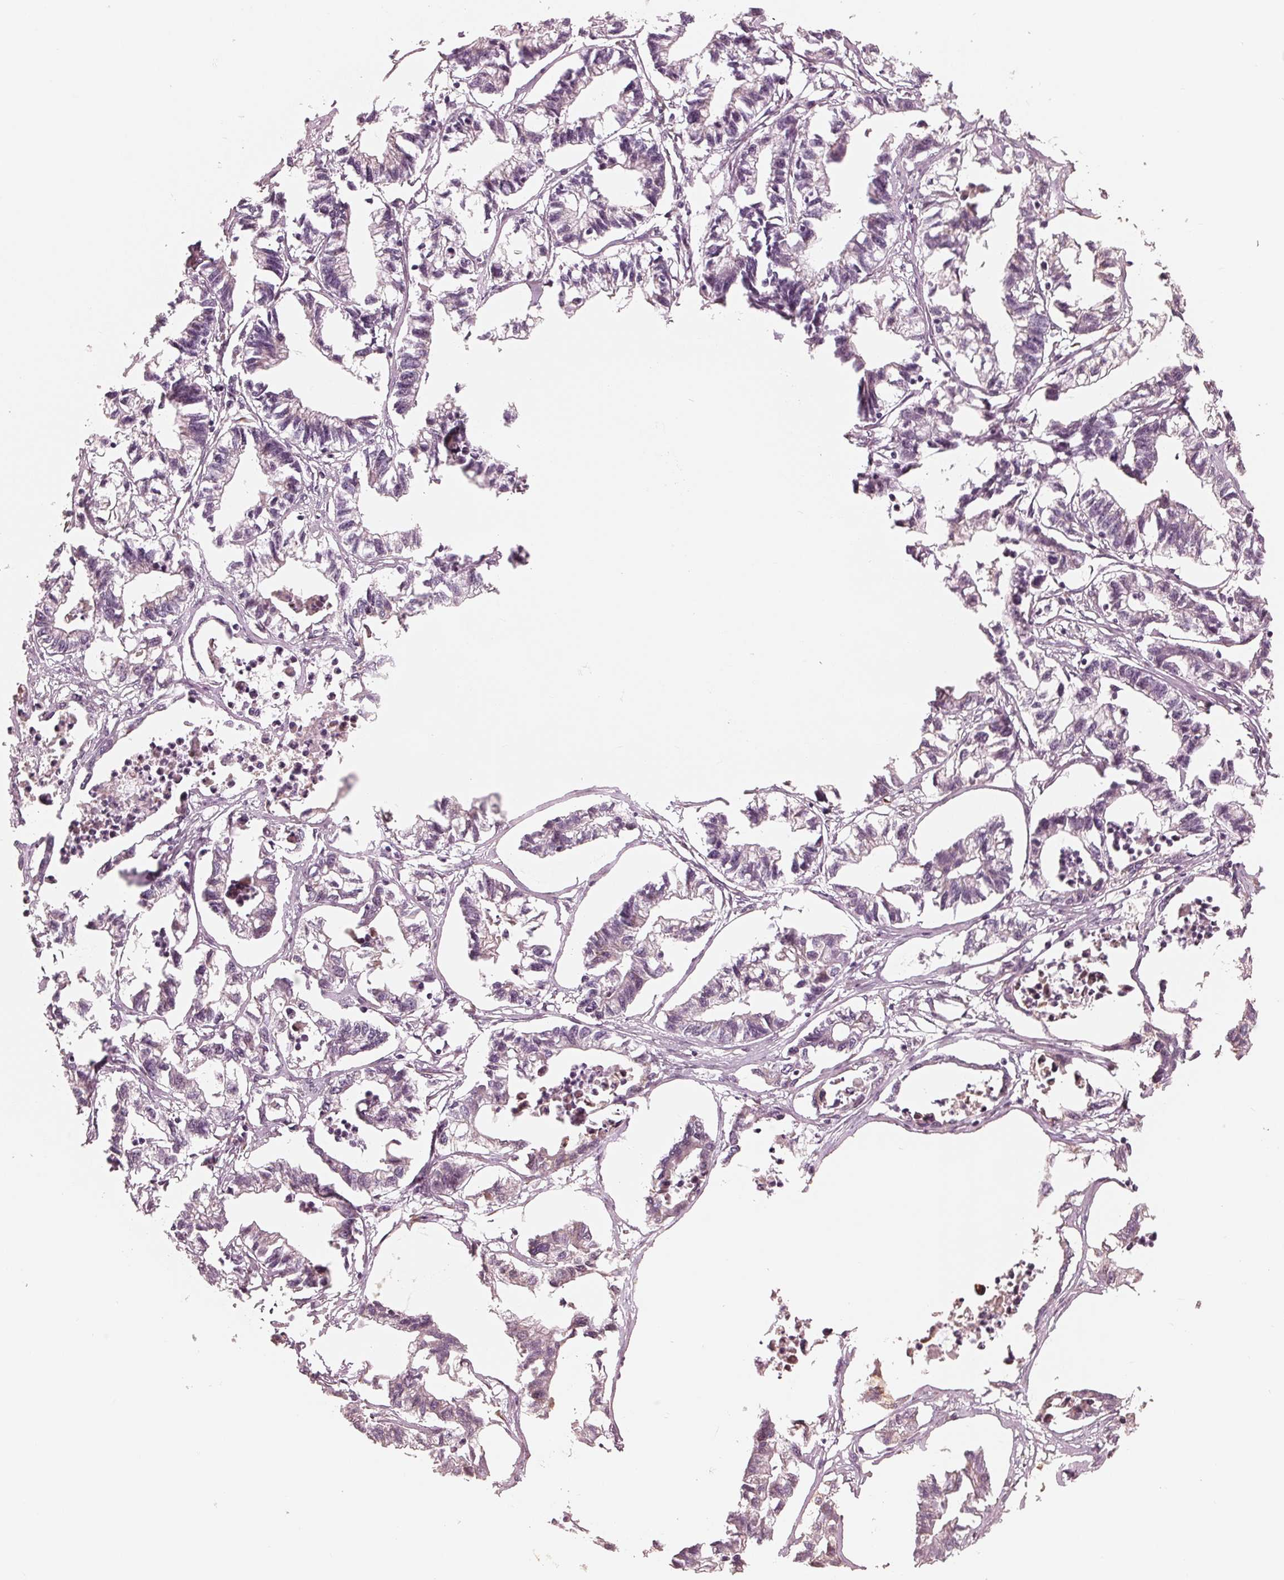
{"staining": {"intensity": "negative", "quantity": "none", "location": "none"}, "tissue": "stomach cancer", "cell_type": "Tumor cells", "image_type": "cancer", "snomed": [{"axis": "morphology", "description": "Adenocarcinoma, NOS"}, {"axis": "topography", "description": "Stomach"}], "caption": "Immunohistochemistry histopathology image of adenocarcinoma (stomach) stained for a protein (brown), which displays no expression in tumor cells.", "gene": "IKBIP", "patient": {"sex": "male", "age": 83}}